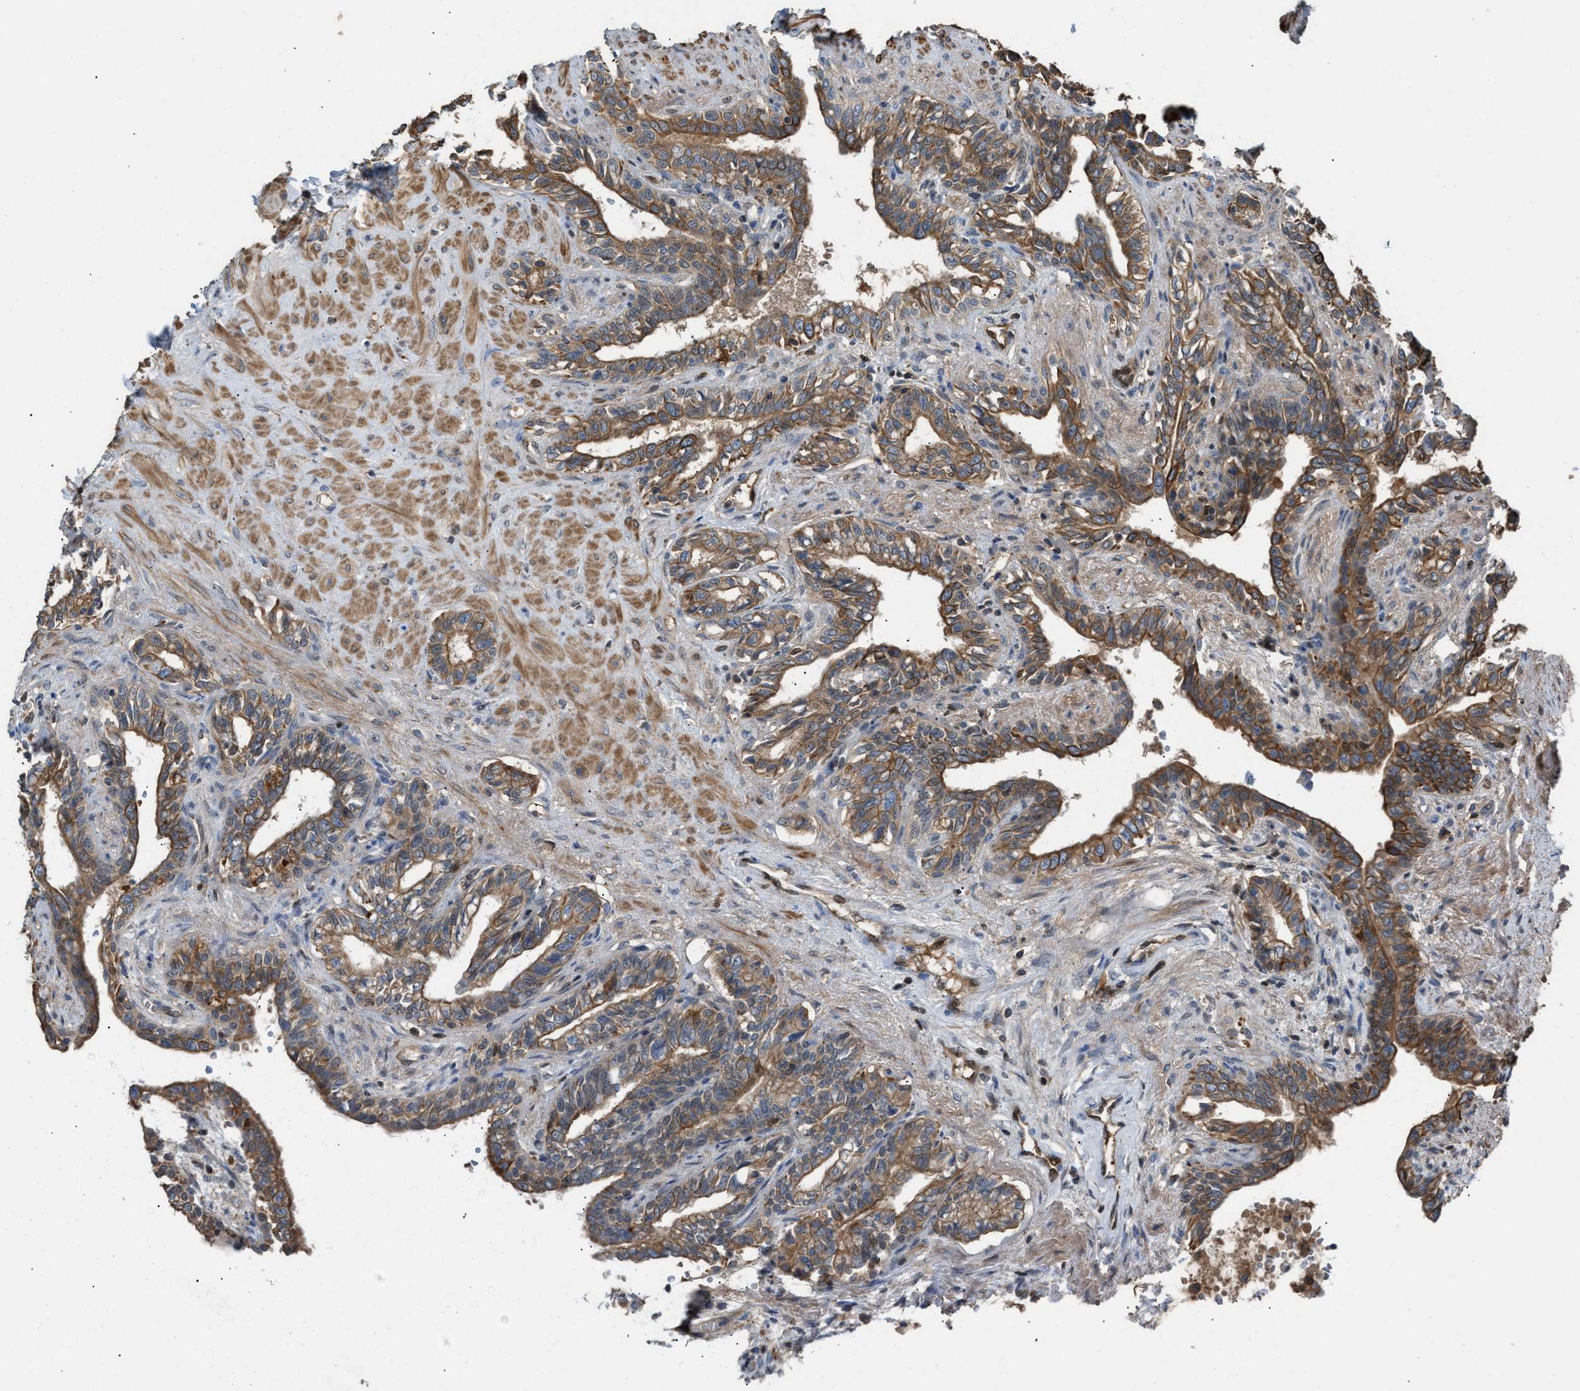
{"staining": {"intensity": "moderate", "quantity": ">75%", "location": "cytoplasmic/membranous"}, "tissue": "seminal vesicle", "cell_type": "Glandular cells", "image_type": "normal", "snomed": [{"axis": "morphology", "description": "Normal tissue, NOS"}, {"axis": "morphology", "description": "Adenocarcinoma, High grade"}, {"axis": "topography", "description": "Prostate"}, {"axis": "topography", "description": "Seminal veicle"}], "caption": "Immunohistochemistry staining of unremarkable seminal vesicle, which exhibits medium levels of moderate cytoplasmic/membranous positivity in about >75% of glandular cells indicating moderate cytoplasmic/membranous protein positivity. The staining was performed using DAB (3,3'-diaminobenzidine) (brown) for protein detection and nuclei were counterstained in hematoxylin (blue).", "gene": "TPK1", "patient": {"sex": "male", "age": 55}}